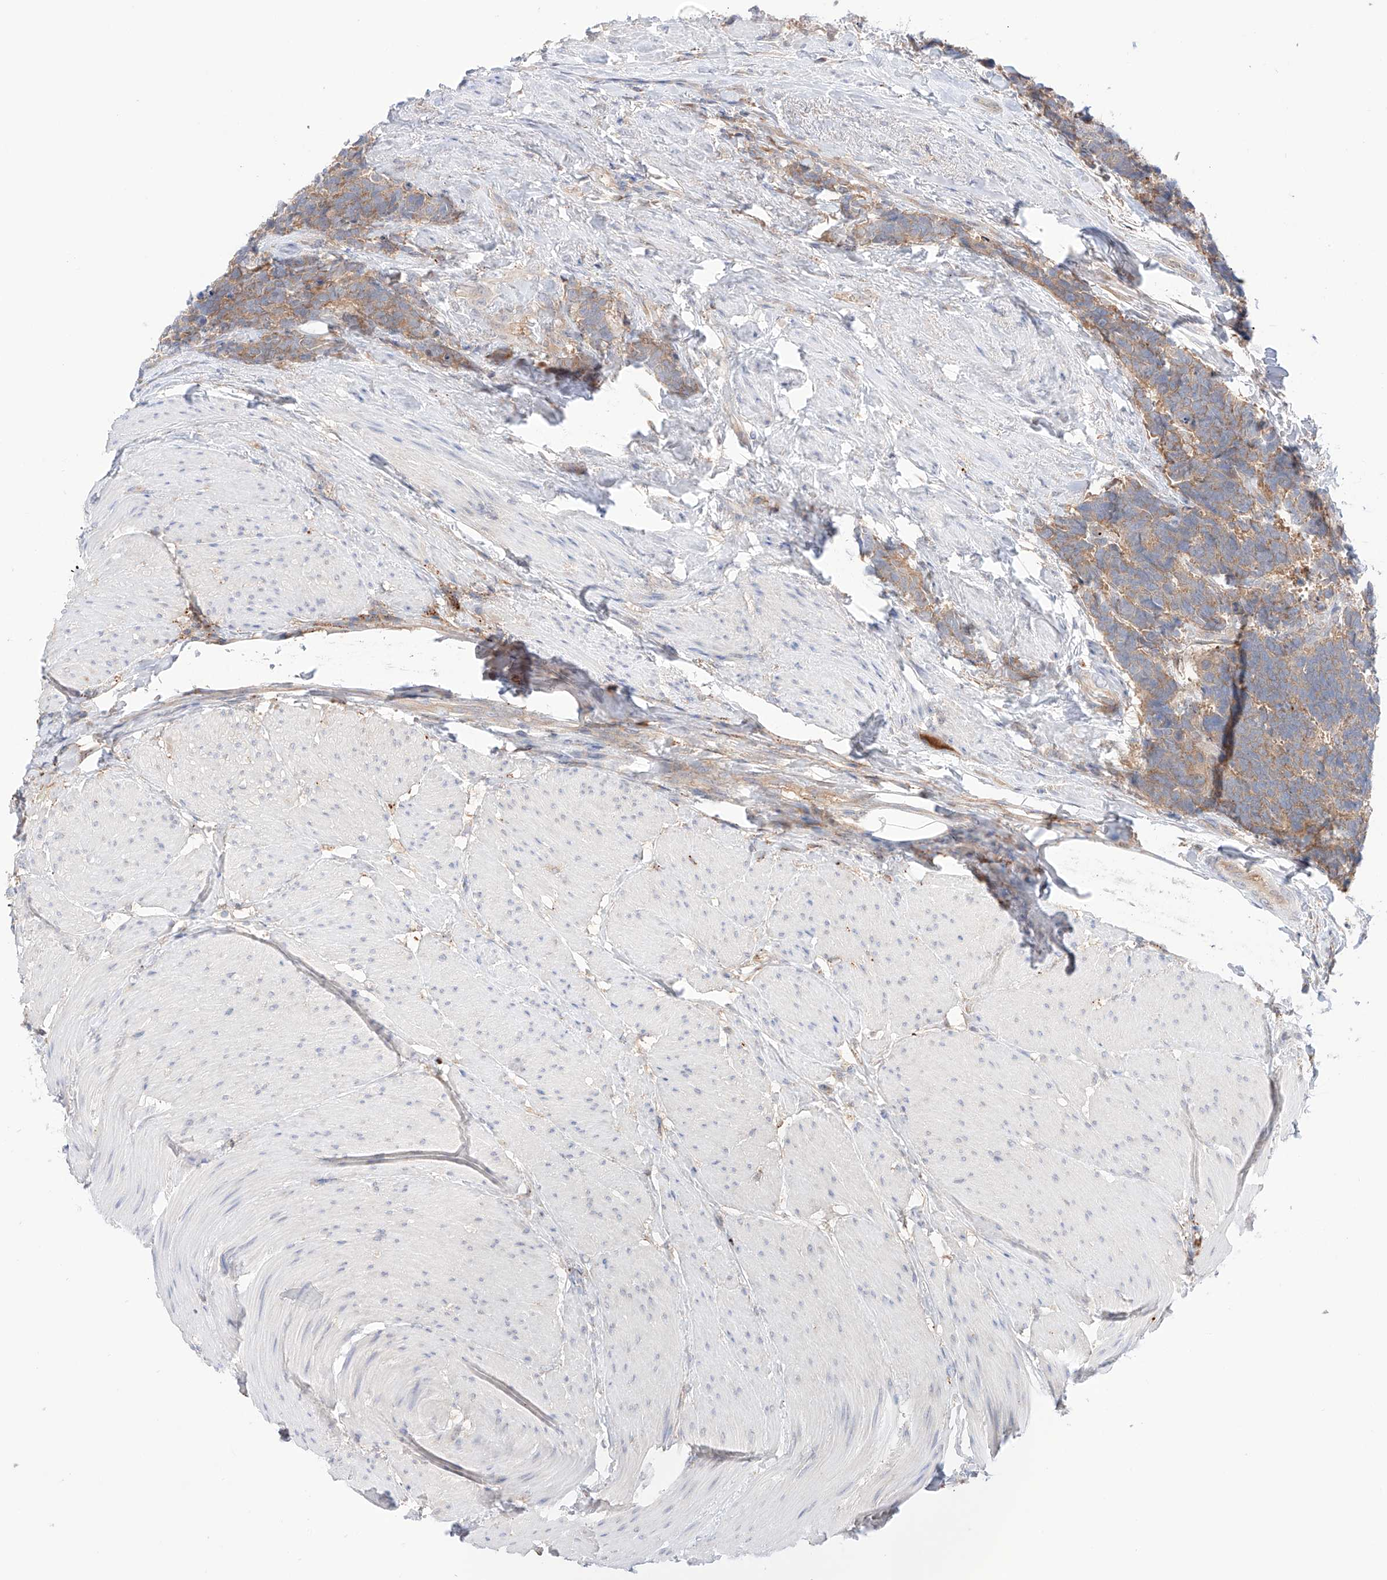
{"staining": {"intensity": "moderate", "quantity": ">75%", "location": "cytoplasmic/membranous"}, "tissue": "carcinoid", "cell_type": "Tumor cells", "image_type": "cancer", "snomed": [{"axis": "morphology", "description": "Carcinoma, NOS"}, {"axis": "morphology", "description": "Carcinoid, malignant, NOS"}, {"axis": "topography", "description": "Urinary bladder"}], "caption": "This image shows IHC staining of human carcinoma, with medium moderate cytoplasmic/membranous staining in about >75% of tumor cells.", "gene": "PGGT1B", "patient": {"sex": "male", "age": 57}}